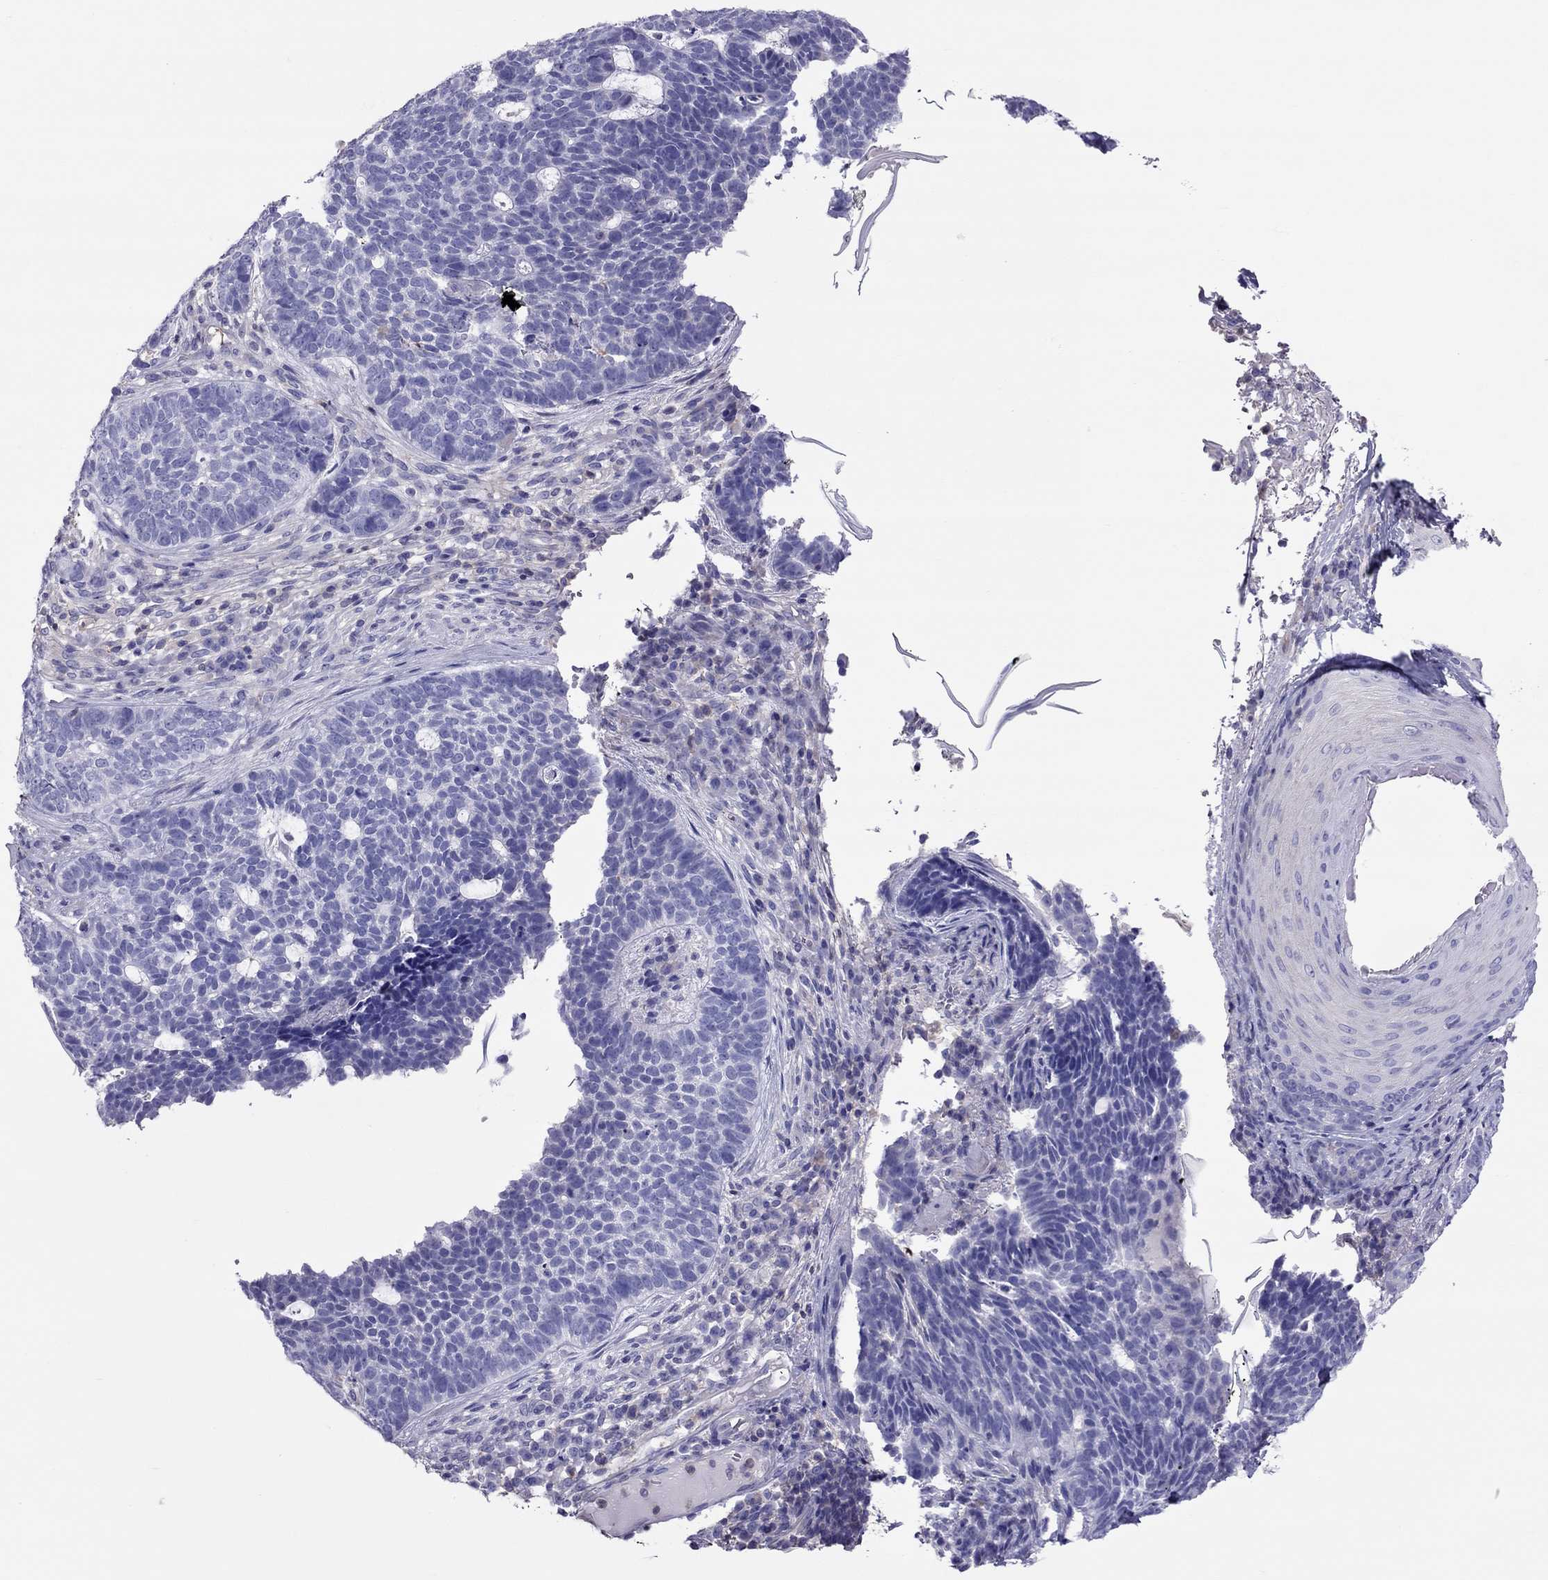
{"staining": {"intensity": "negative", "quantity": "none", "location": "none"}, "tissue": "skin cancer", "cell_type": "Tumor cells", "image_type": "cancer", "snomed": [{"axis": "morphology", "description": "Basal cell carcinoma"}, {"axis": "topography", "description": "Skin"}], "caption": "Immunohistochemistry of skin cancer (basal cell carcinoma) shows no staining in tumor cells. (DAB IHC, high magnification).", "gene": "TEX22", "patient": {"sex": "female", "age": 69}}